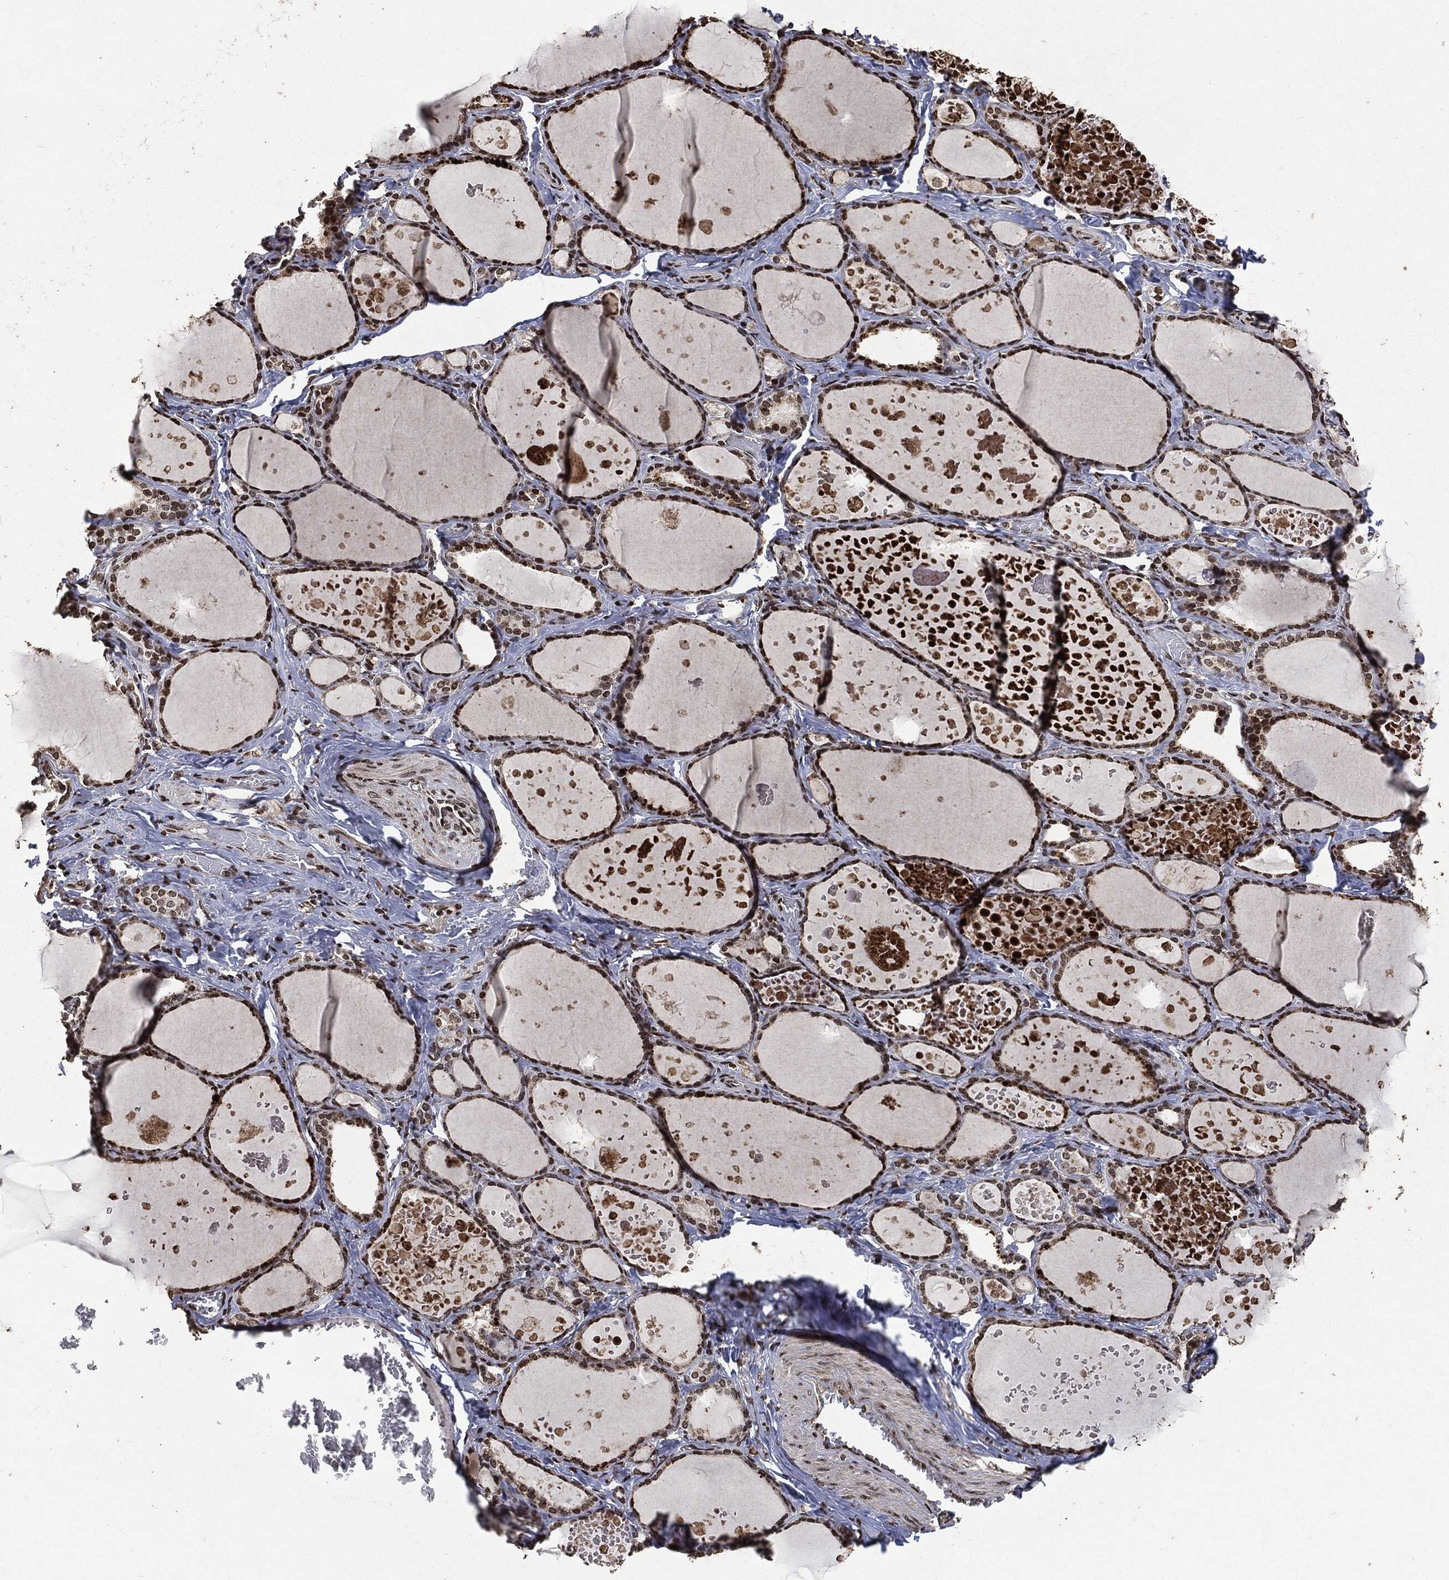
{"staining": {"intensity": "moderate", "quantity": "25%-75%", "location": "nuclear"}, "tissue": "thyroid gland", "cell_type": "Glandular cells", "image_type": "normal", "snomed": [{"axis": "morphology", "description": "Normal tissue, NOS"}, {"axis": "topography", "description": "Thyroid gland"}], "caption": "Glandular cells reveal medium levels of moderate nuclear positivity in approximately 25%-75% of cells in unremarkable human thyroid gland. Nuclei are stained in blue.", "gene": "JUN", "patient": {"sex": "female", "age": 56}}